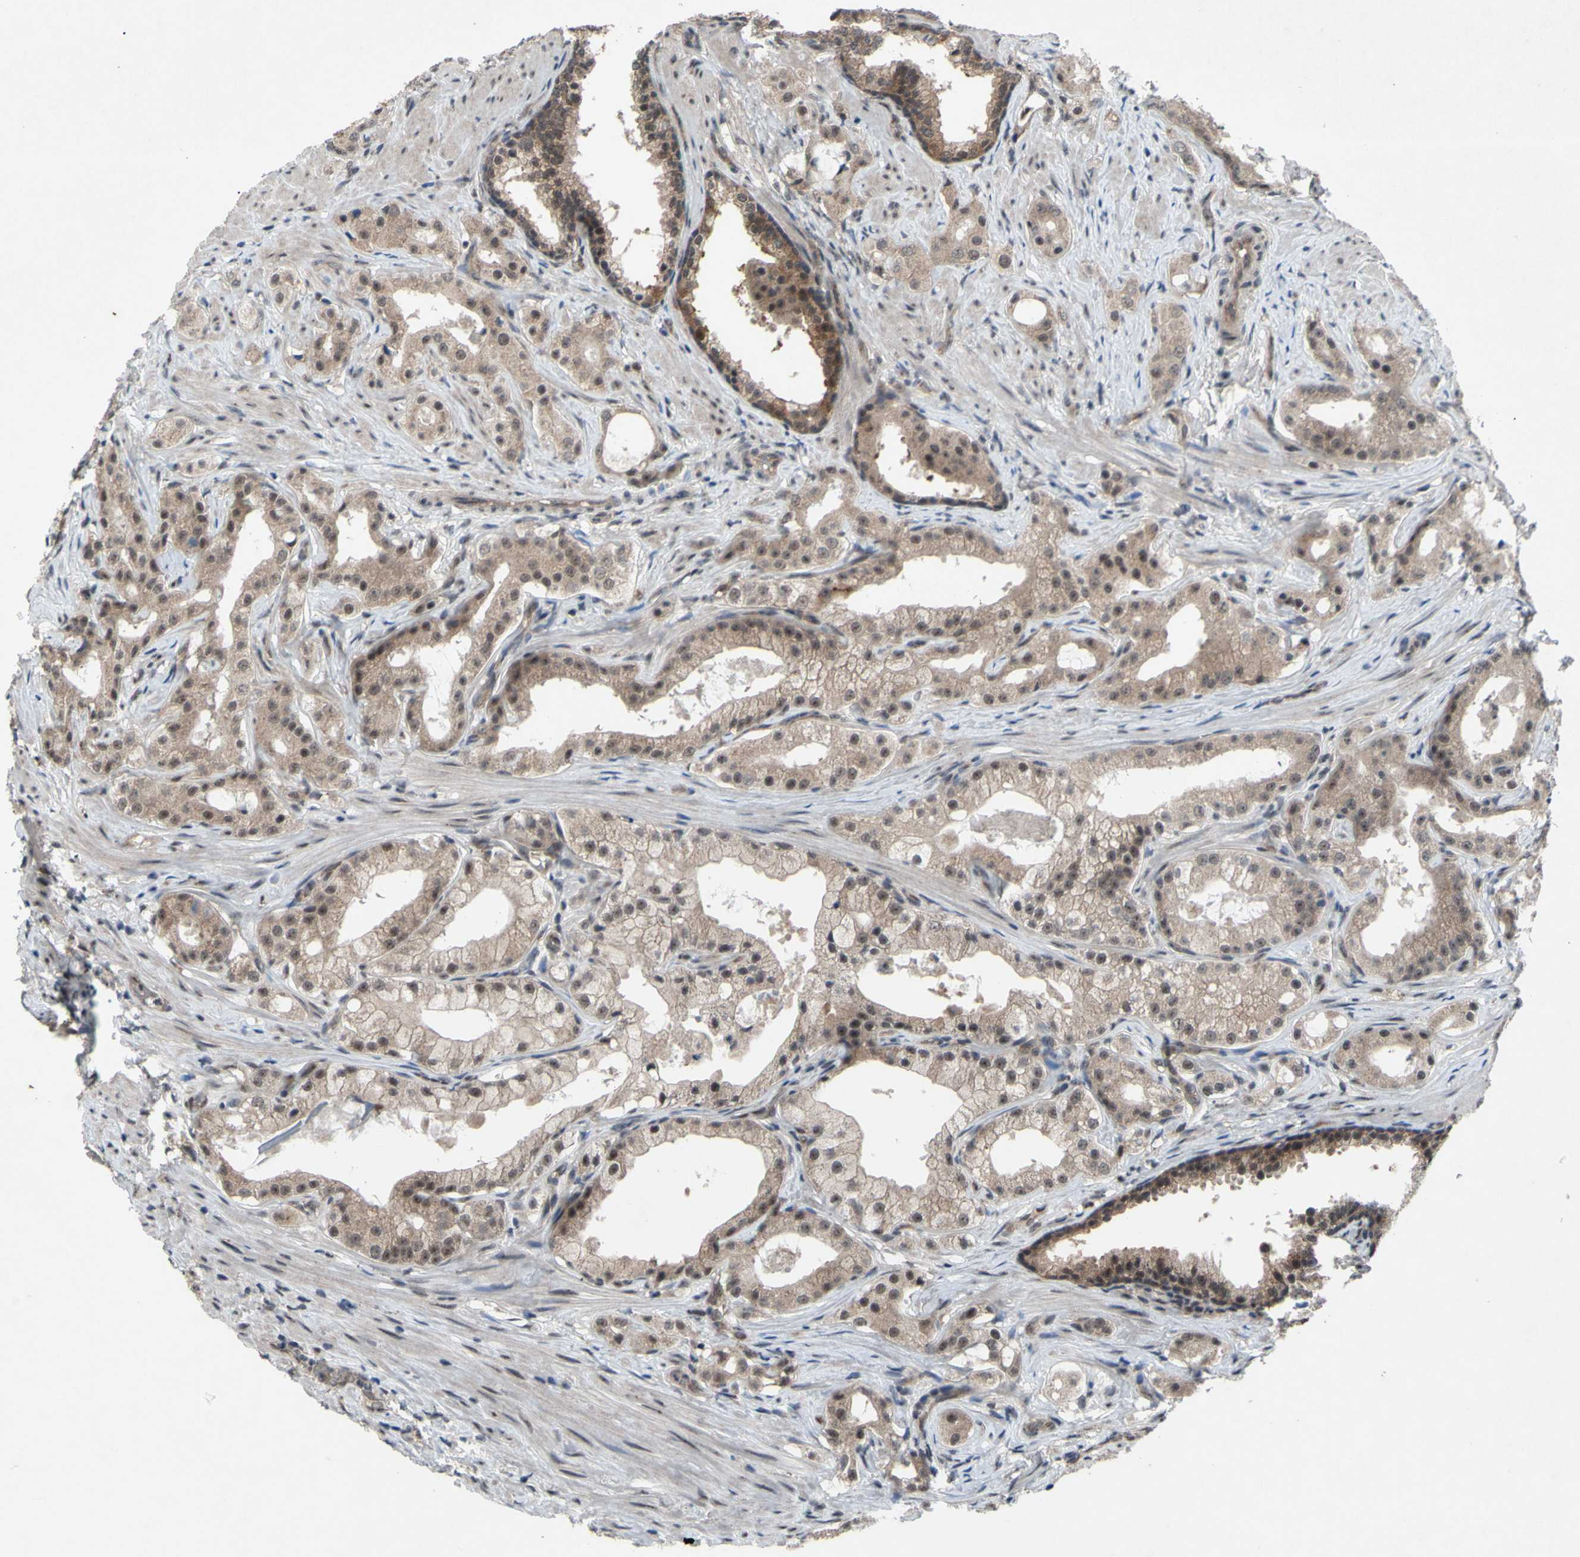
{"staining": {"intensity": "weak", "quantity": ">75%", "location": "cytoplasmic/membranous,nuclear"}, "tissue": "prostate cancer", "cell_type": "Tumor cells", "image_type": "cancer", "snomed": [{"axis": "morphology", "description": "Adenocarcinoma, Low grade"}, {"axis": "topography", "description": "Prostate"}], "caption": "IHC staining of low-grade adenocarcinoma (prostate), which reveals low levels of weak cytoplasmic/membranous and nuclear expression in approximately >75% of tumor cells indicating weak cytoplasmic/membranous and nuclear protein expression. The staining was performed using DAB (brown) for protein detection and nuclei were counterstained in hematoxylin (blue).", "gene": "TRDMT1", "patient": {"sex": "male", "age": 59}}